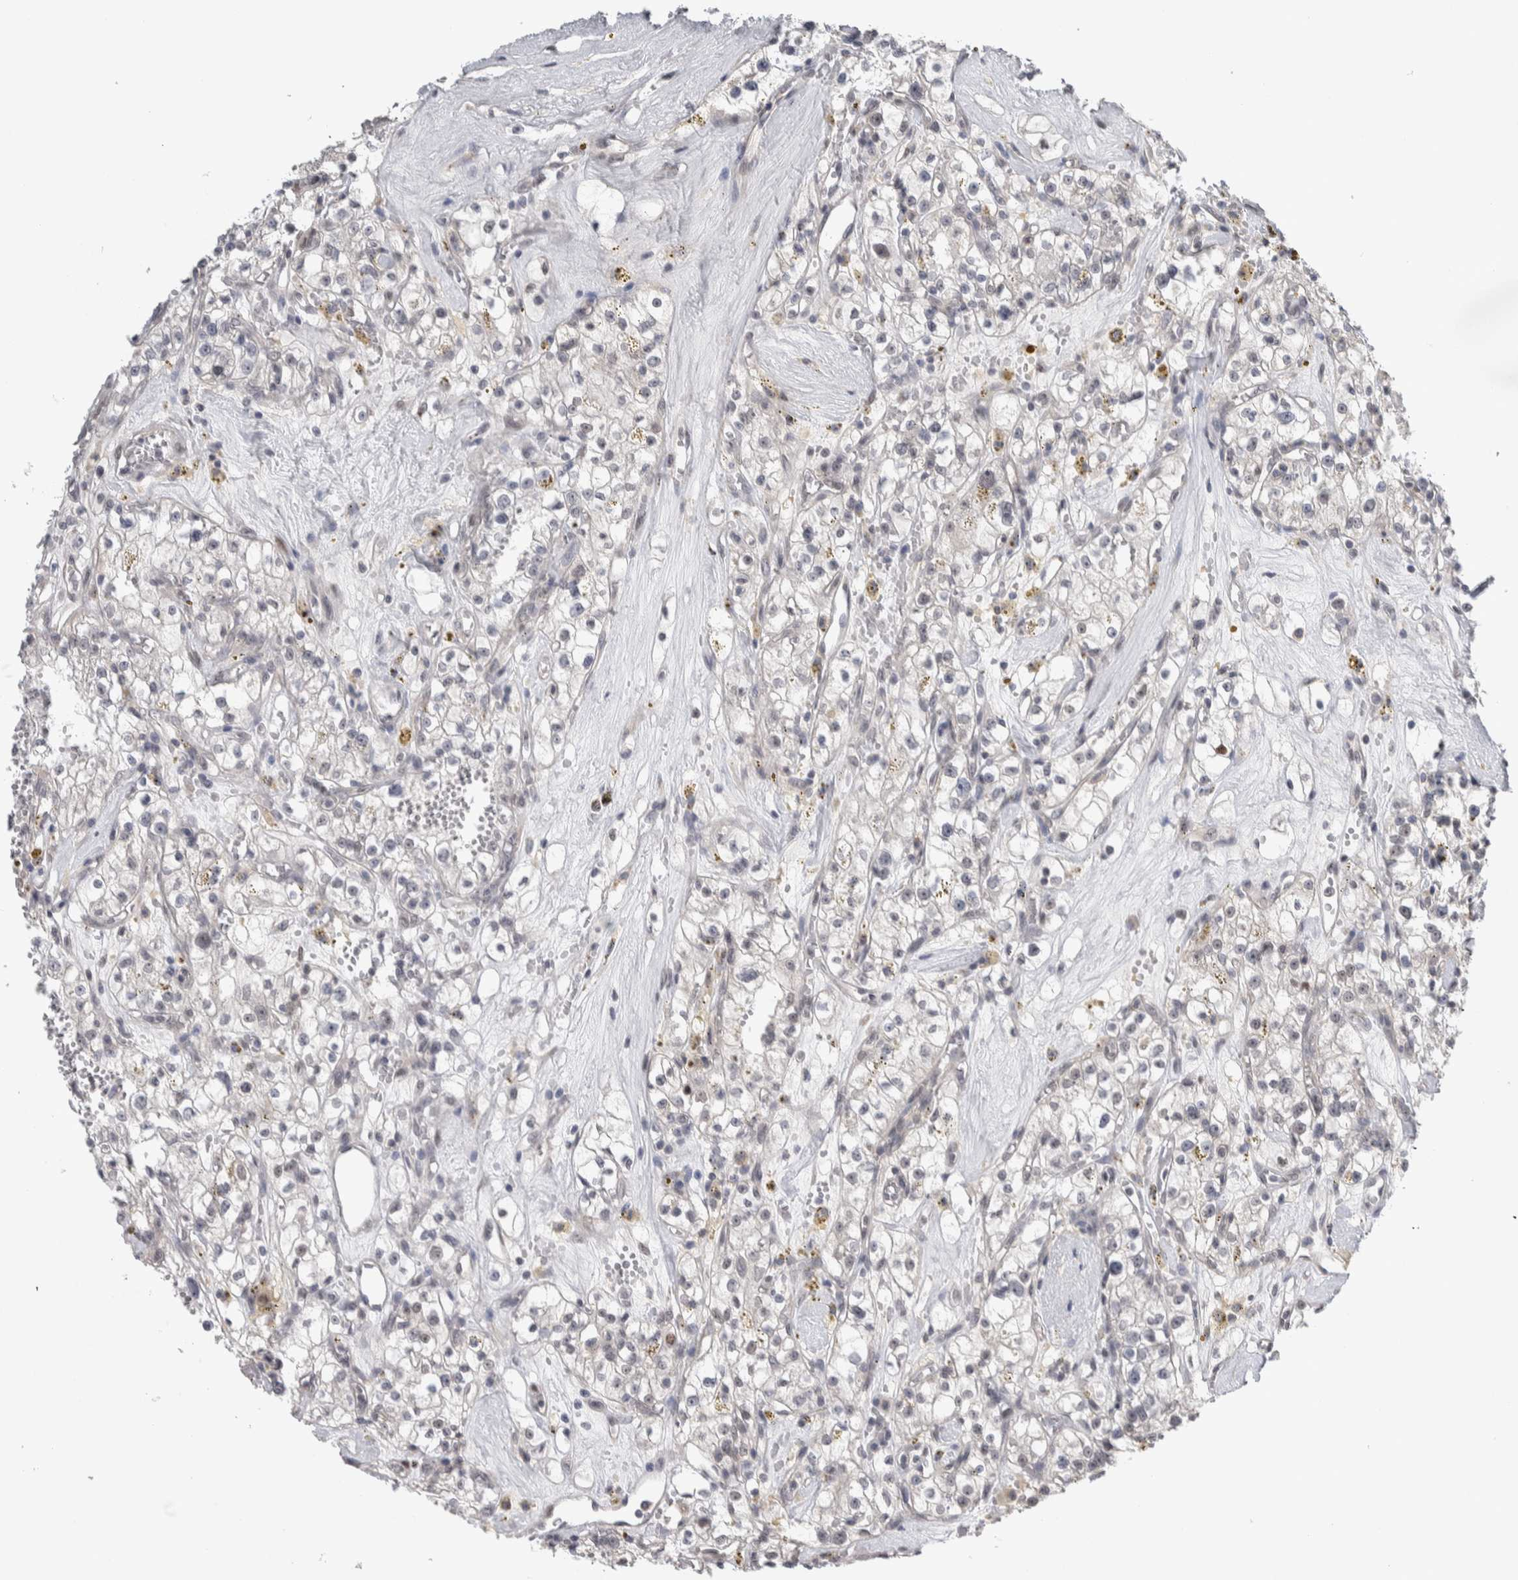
{"staining": {"intensity": "negative", "quantity": "none", "location": "none"}, "tissue": "renal cancer", "cell_type": "Tumor cells", "image_type": "cancer", "snomed": [{"axis": "morphology", "description": "Adenocarcinoma, NOS"}, {"axis": "topography", "description": "Kidney"}], "caption": "Photomicrograph shows no protein staining in tumor cells of renal adenocarcinoma tissue.", "gene": "TAX1BP1", "patient": {"sex": "male", "age": 56}}